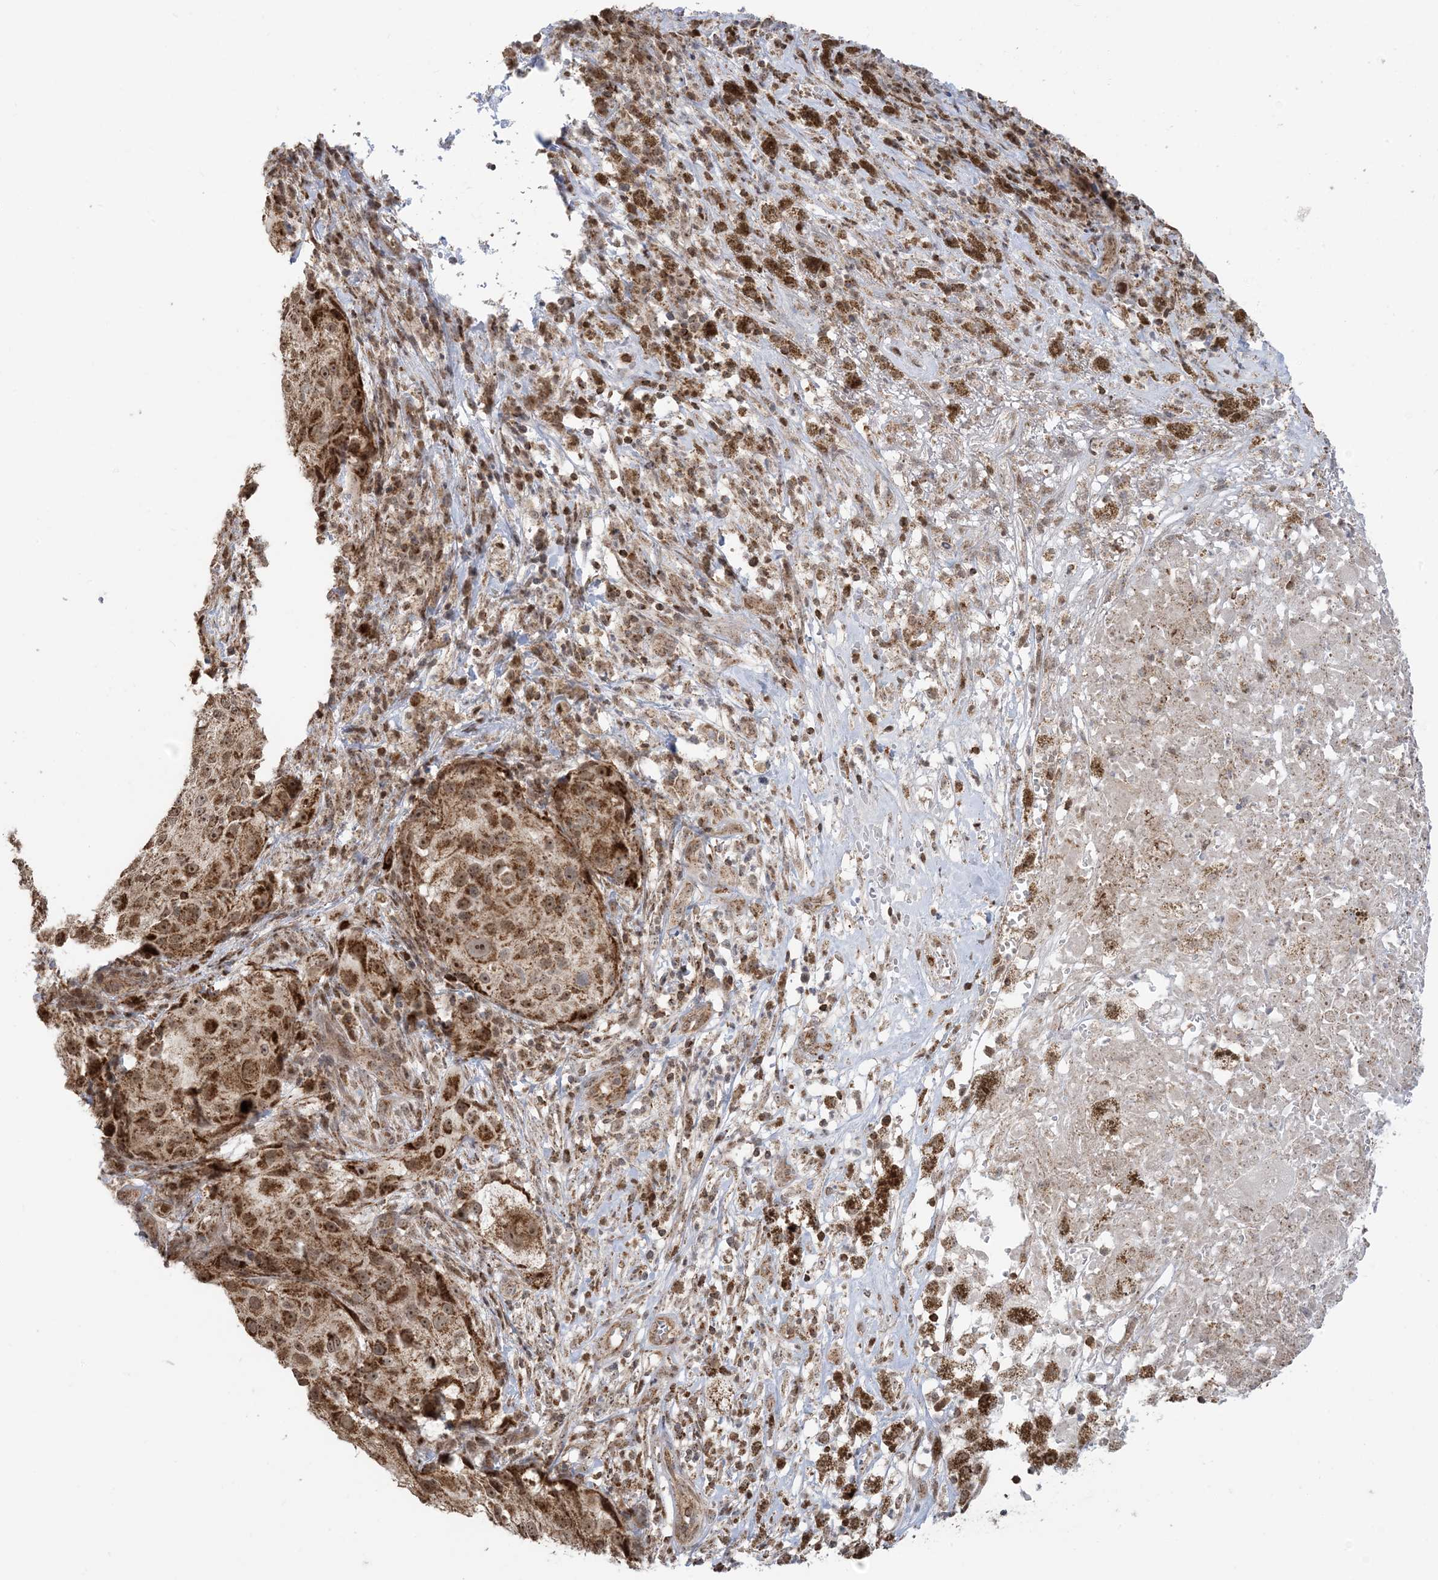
{"staining": {"intensity": "moderate", "quantity": ">75%", "location": "cytoplasmic/membranous,nuclear"}, "tissue": "melanoma", "cell_type": "Tumor cells", "image_type": "cancer", "snomed": [{"axis": "morphology", "description": "Necrosis, NOS"}, {"axis": "morphology", "description": "Malignant melanoma, NOS"}, {"axis": "topography", "description": "Skin"}], "caption": "The image shows staining of melanoma, revealing moderate cytoplasmic/membranous and nuclear protein positivity (brown color) within tumor cells.", "gene": "MAPKBP1", "patient": {"sex": "female", "age": 87}}